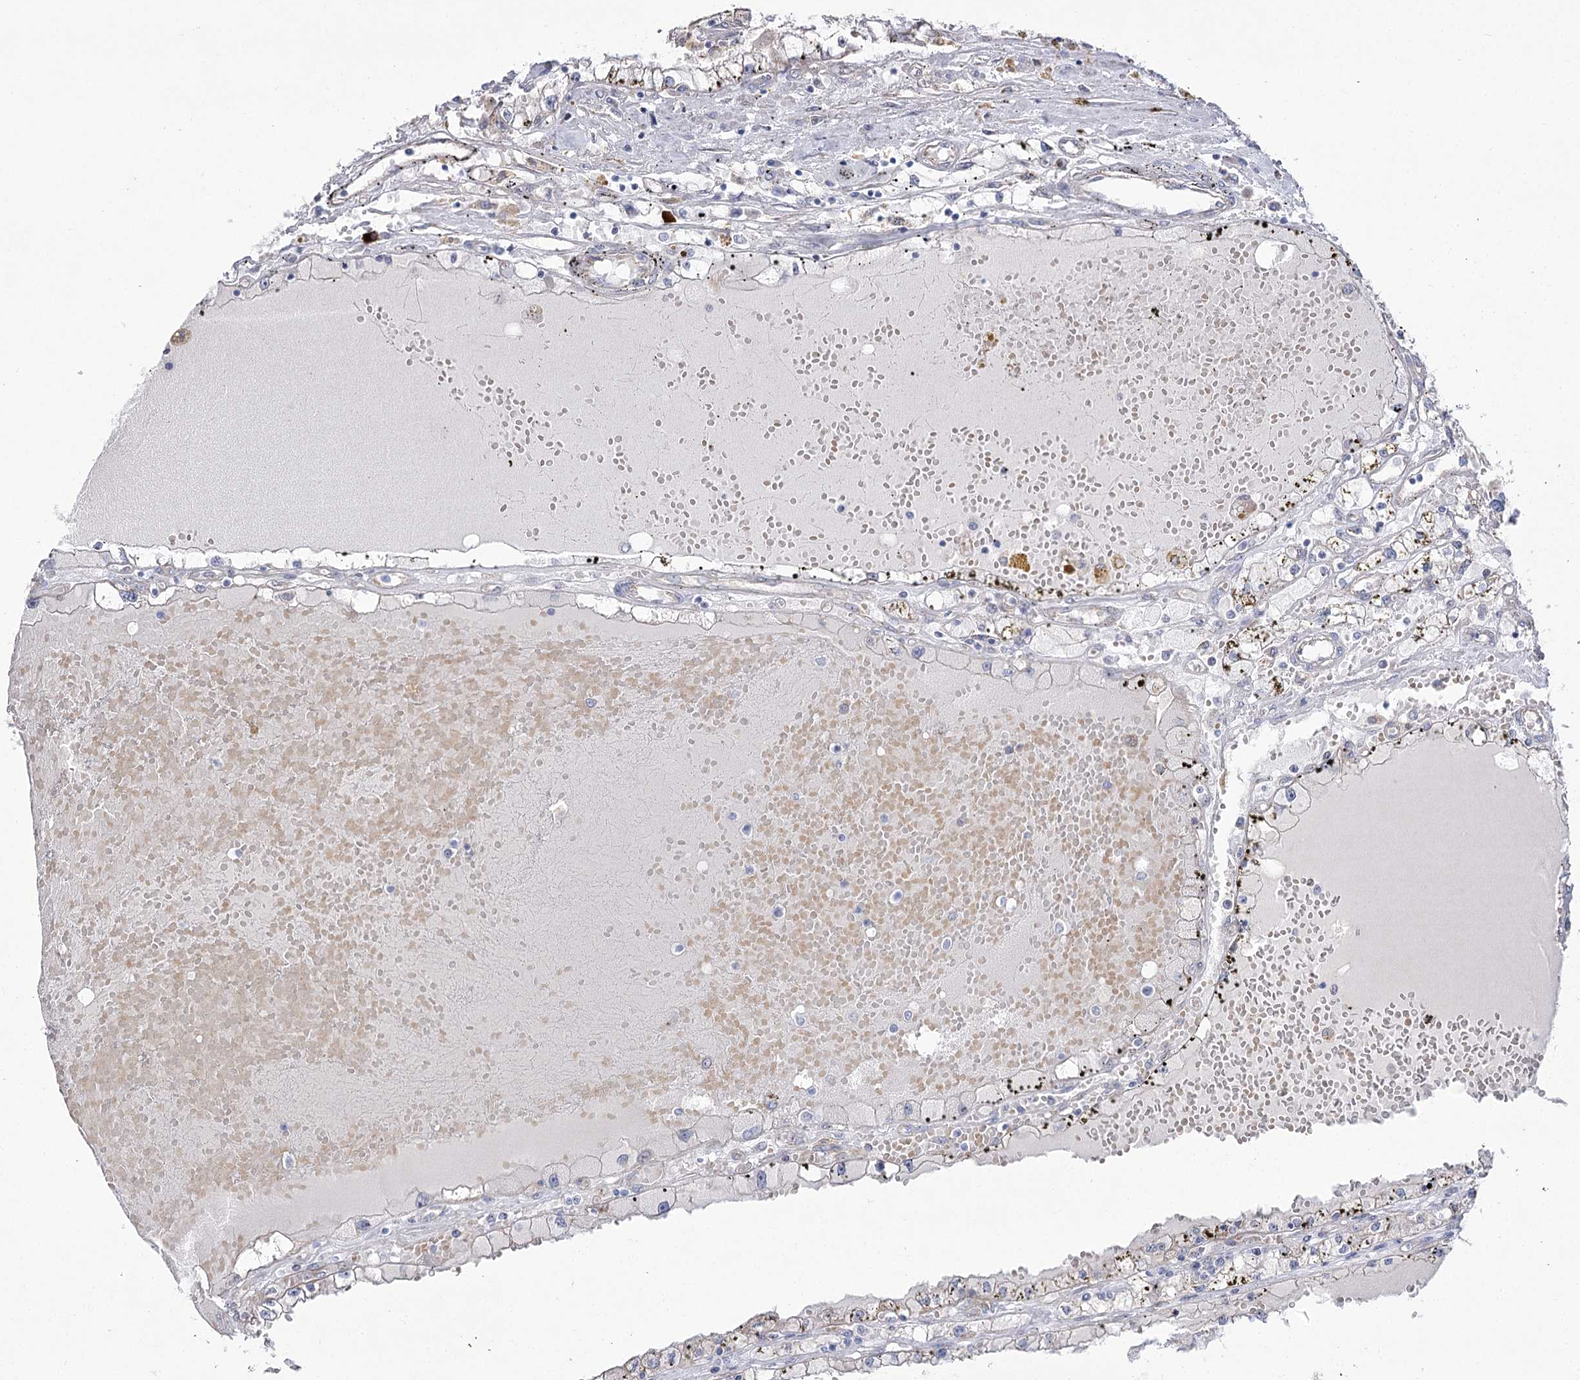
{"staining": {"intensity": "negative", "quantity": "none", "location": "none"}, "tissue": "renal cancer", "cell_type": "Tumor cells", "image_type": "cancer", "snomed": [{"axis": "morphology", "description": "Adenocarcinoma, NOS"}, {"axis": "topography", "description": "Kidney"}], "caption": "Tumor cells show no significant expression in renal cancer (adenocarcinoma).", "gene": "SUOX", "patient": {"sex": "male", "age": 56}}